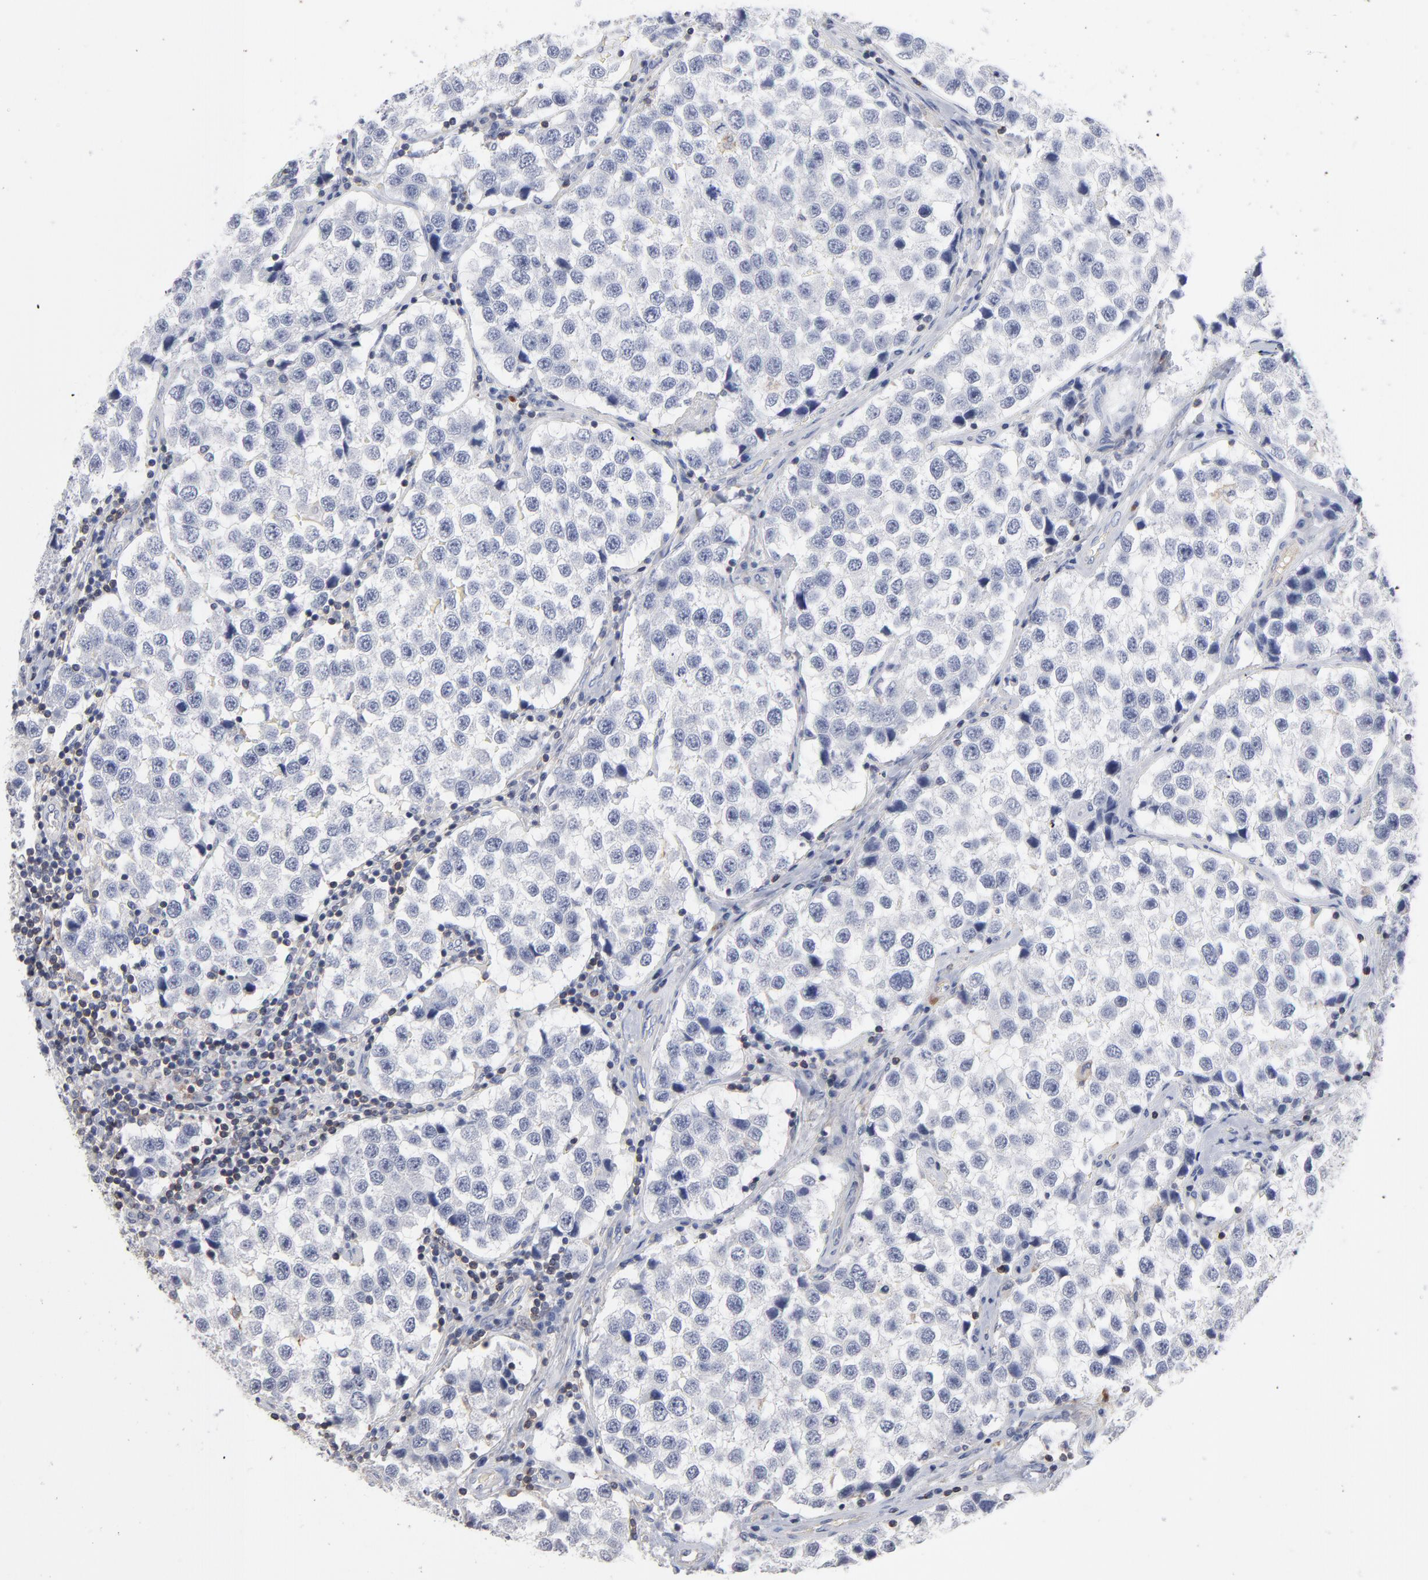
{"staining": {"intensity": "negative", "quantity": "none", "location": "none"}, "tissue": "testis cancer", "cell_type": "Tumor cells", "image_type": "cancer", "snomed": [{"axis": "morphology", "description": "Seminoma, NOS"}, {"axis": "topography", "description": "Testis"}], "caption": "This image is of testis cancer (seminoma) stained with immunohistochemistry to label a protein in brown with the nuclei are counter-stained blue. There is no expression in tumor cells.", "gene": "PDLIM2", "patient": {"sex": "male", "age": 39}}